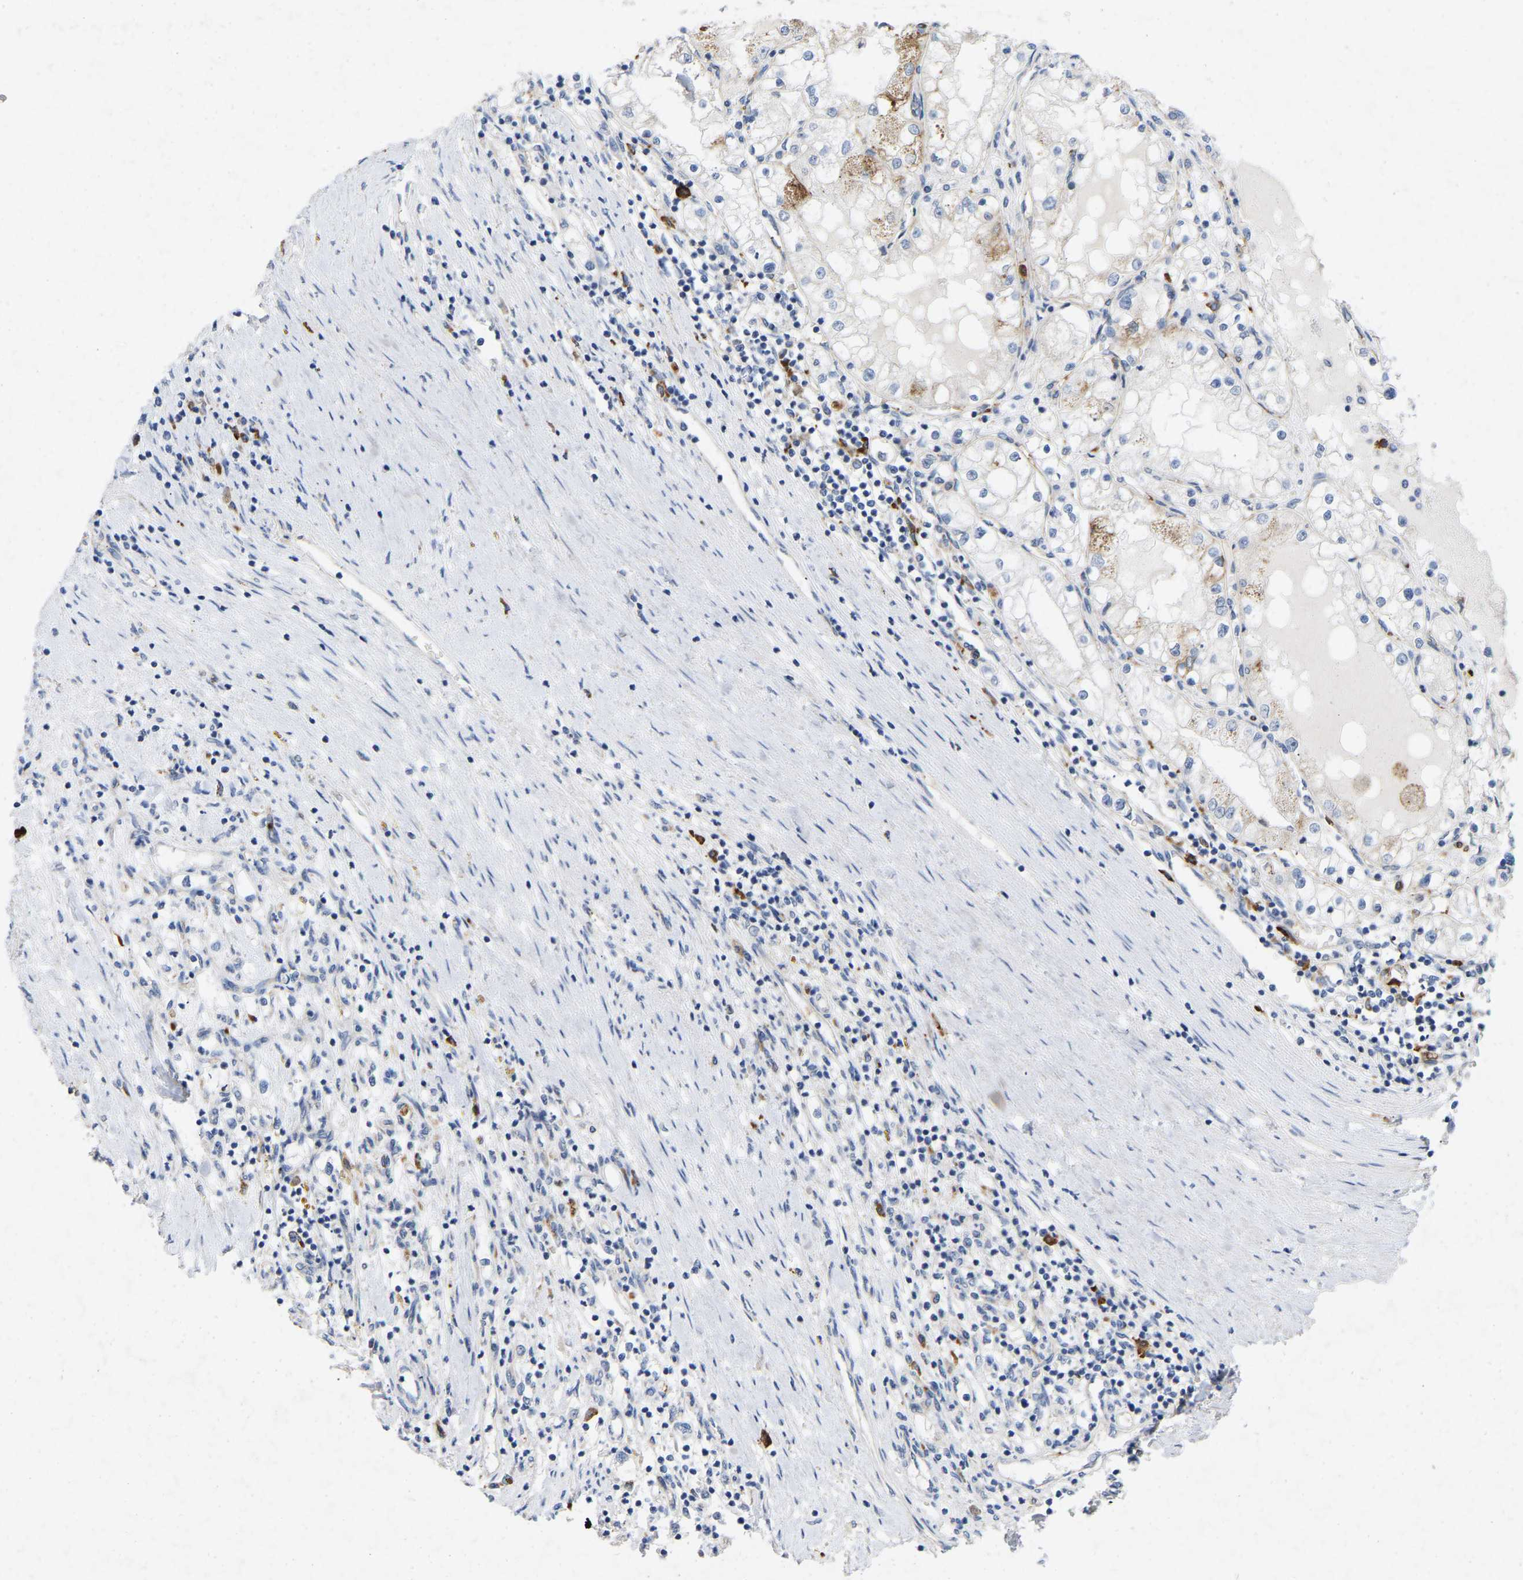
{"staining": {"intensity": "negative", "quantity": "none", "location": "none"}, "tissue": "renal cancer", "cell_type": "Tumor cells", "image_type": "cancer", "snomed": [{"axis": "morphology", "description": "Adenocarcinoma, NOS"}, {"axis": "topography", "description": "Kidney"}], "caption": "The photomicrograph exhibits no staining of tumor cells in renal cancer.", "gene": "RHEB", "patient": {"sex": "male", "age": 68}}